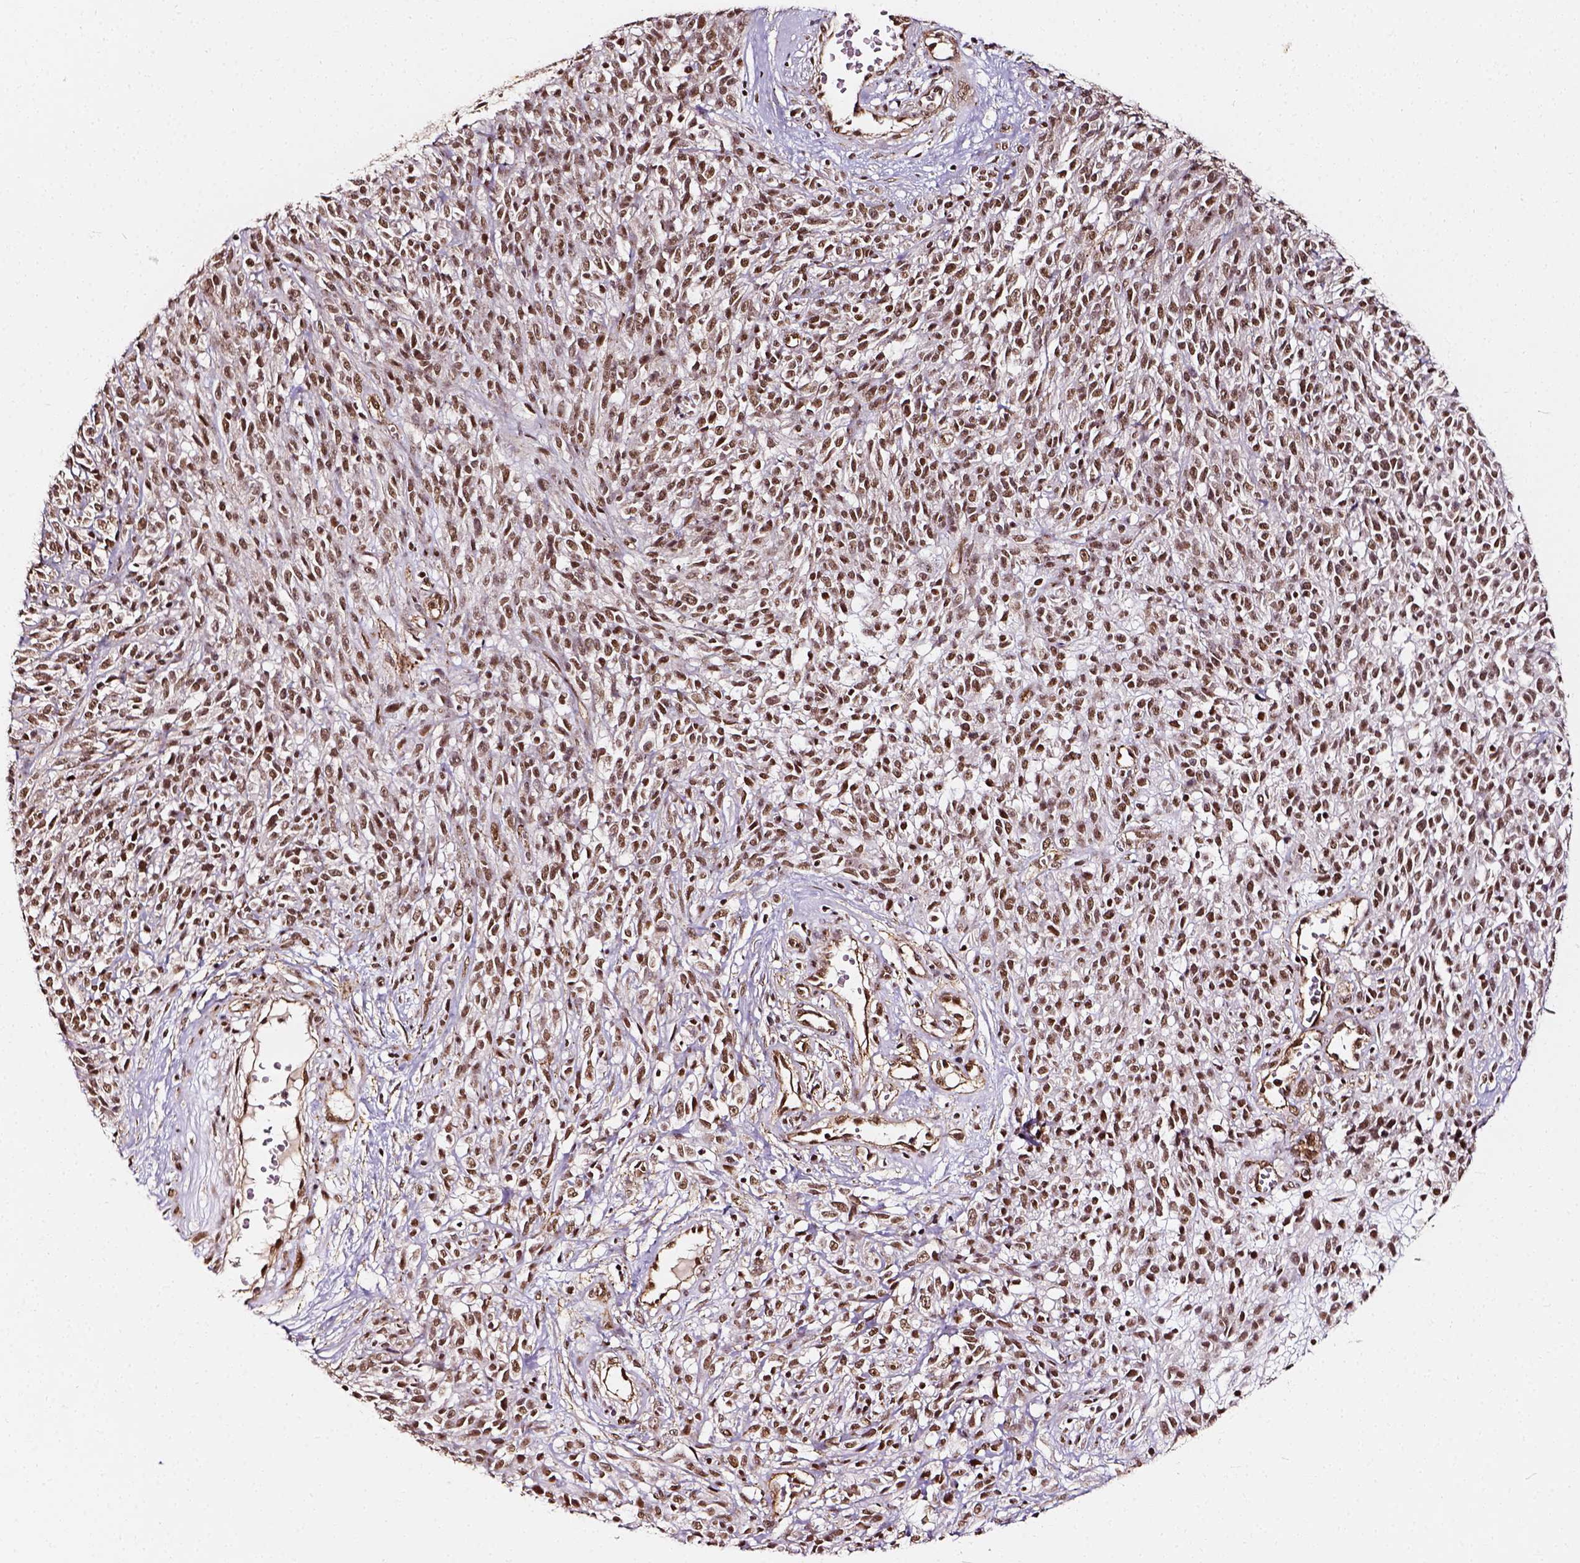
{"staining": {"intensity": "moderate", "quantity": ">75%", "location": "nuclear"}, "tissue": "melanoma", "cell_type": "Tumor cells", "image_type": "cancer", "snomed": [{"axis": "morphology", "description": "Malignant melanoma, NOS"}, {"axis": "topography", "description": "Skin"}, {"axis": "topography", "description": "Skin of trunk"}], "caption": "Human melanoma stained for a protein (brown) demonstrates moderate nuclear positive positivity in approximately >75% of tumor cells.", "gene": "NACC1", "patient": {"sex": "male", "age": 74}}